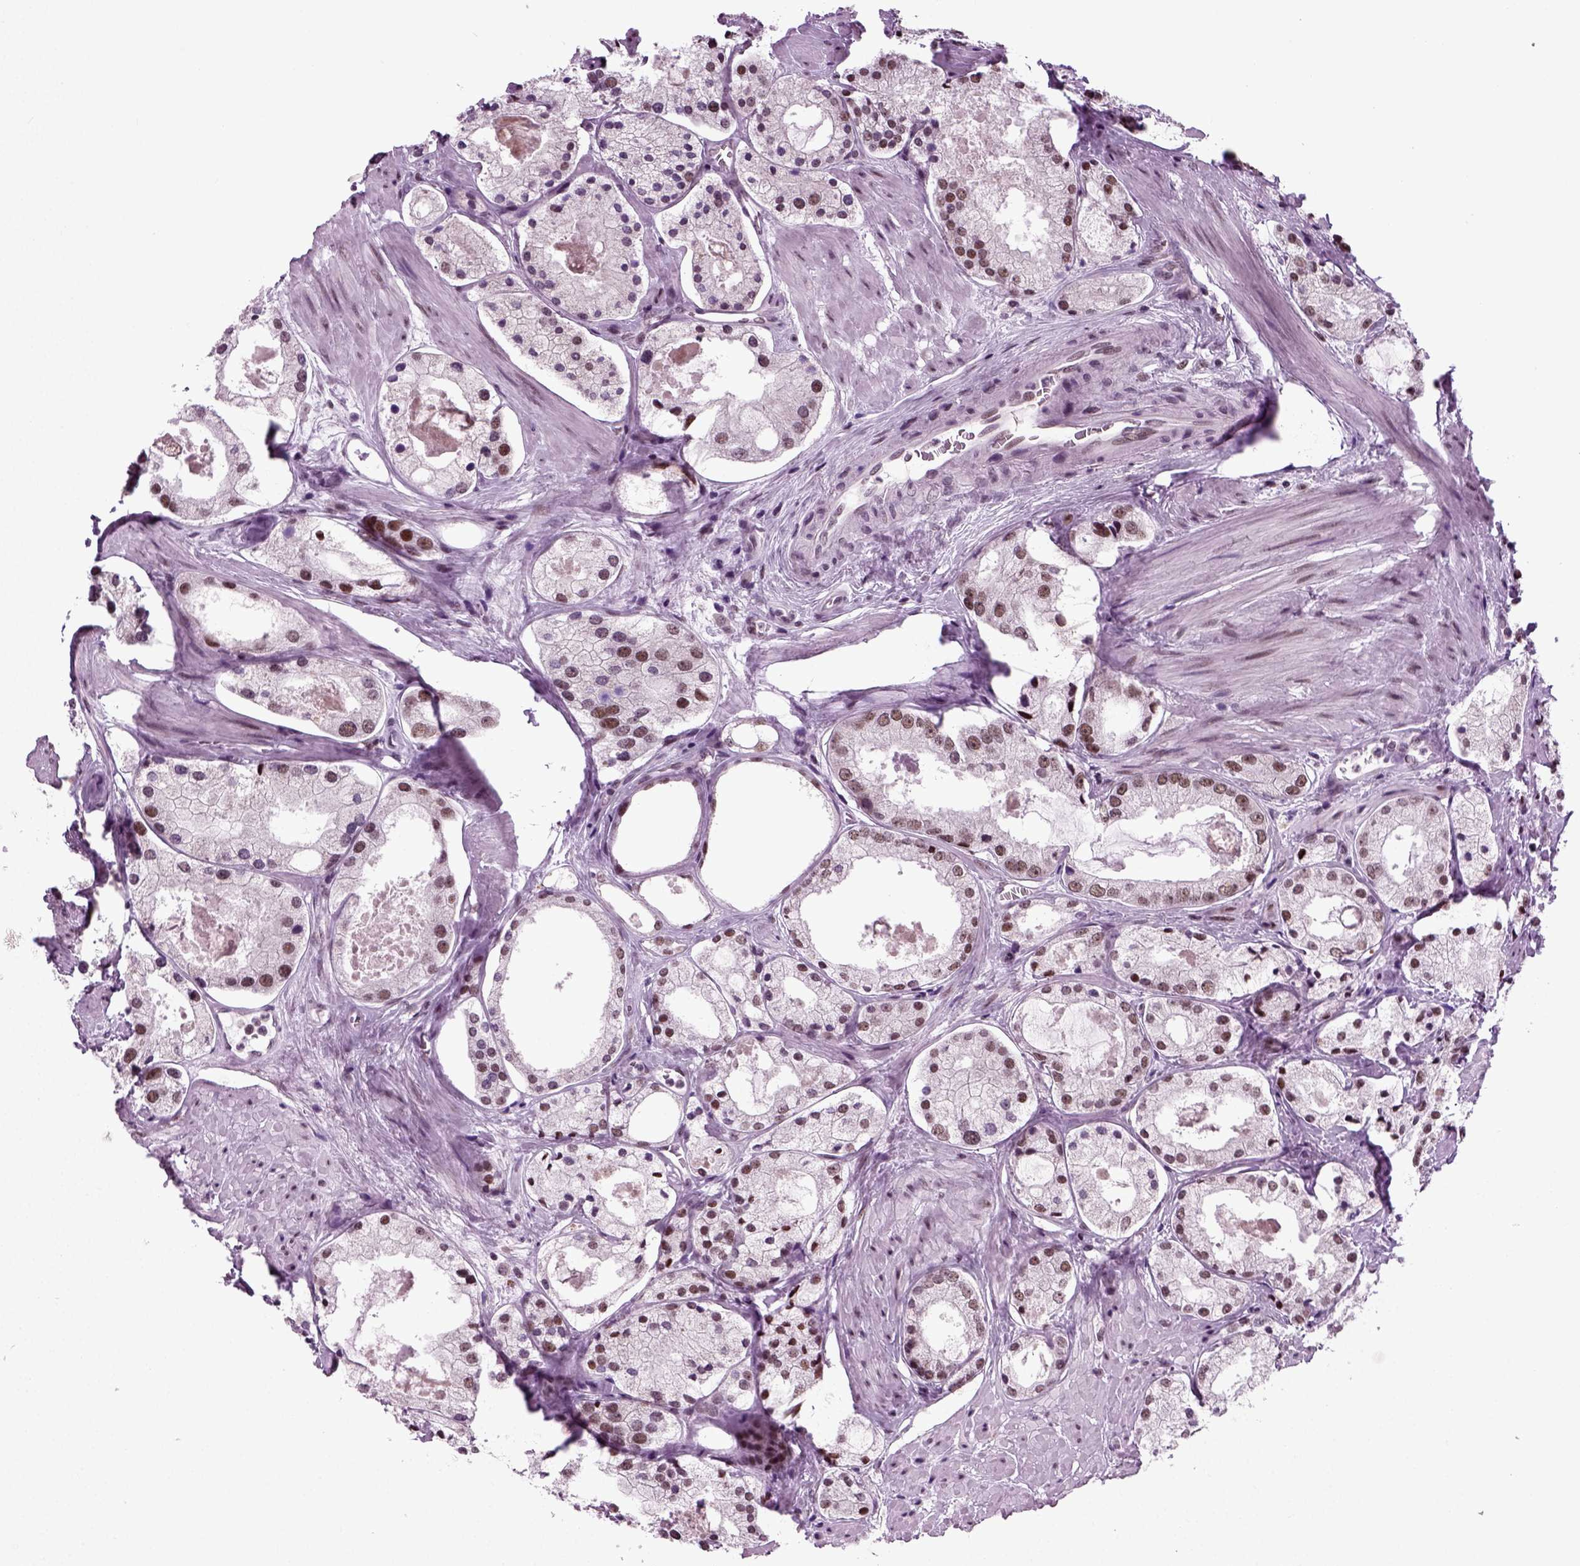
{"staining": {"intensity": "moderate", "quantity": "<25%", "location": "nuclear"}, "tissue": "prostate cancer", "cell_type": "Tumor cells", "image_type": "cancer", "snomed": [{"axis": "morphology", "description": "Adenocarcinoma, NOS"}, {"axis": "morphology", "description": "Adenocarcinoma, High grade"}, {"axis": "topography", "description": "Prostate"}], "caption": "This photomicrograph exhibits immunohistochemistry staining of prostate cancer (adenocarcinoma (high-grade)), with low moderate nuclear expression in approximately <25% of tumor cells.", "gene": "RCOR3", "patient": {"sex": "male", "age": 64}}